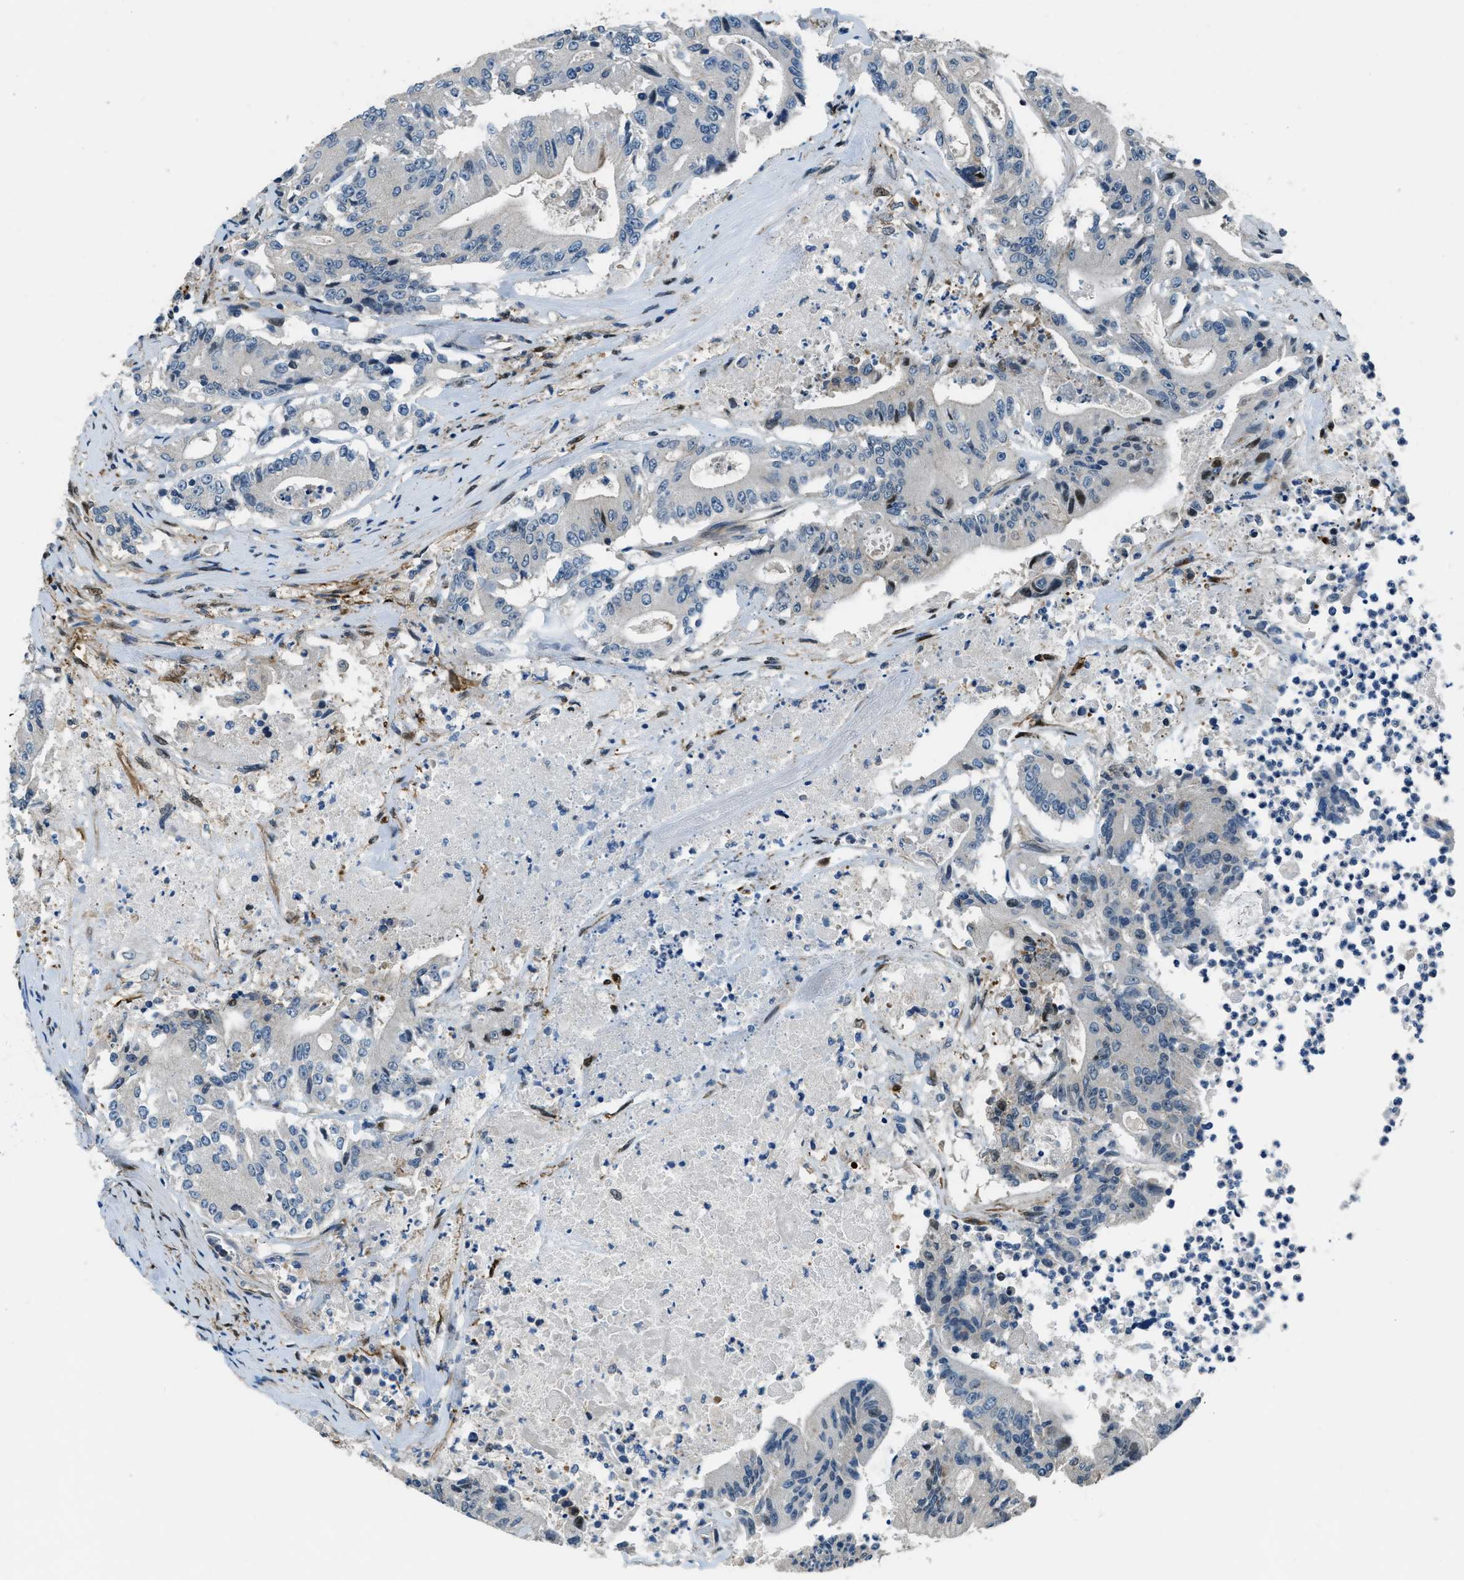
{"staining": {"intensity": "weak", "quantity": "<25%", "location": "nuclear"}, "tissue": "colorectal cancer", "cell_type": "Tumor cells", "image_type": "cancer", "snomed": [{"axis": "morphology", "description": "Adenocarcinoma, NOS"}, {"axis": "topography", "description": "Colon"}], "caption": "Photomicrograph shows no significant protein expression in tumor cells of adenocarcinoma (colorectal).", "gene": "NUDCD3", "patient": {"sex": "female", "age": 77}}